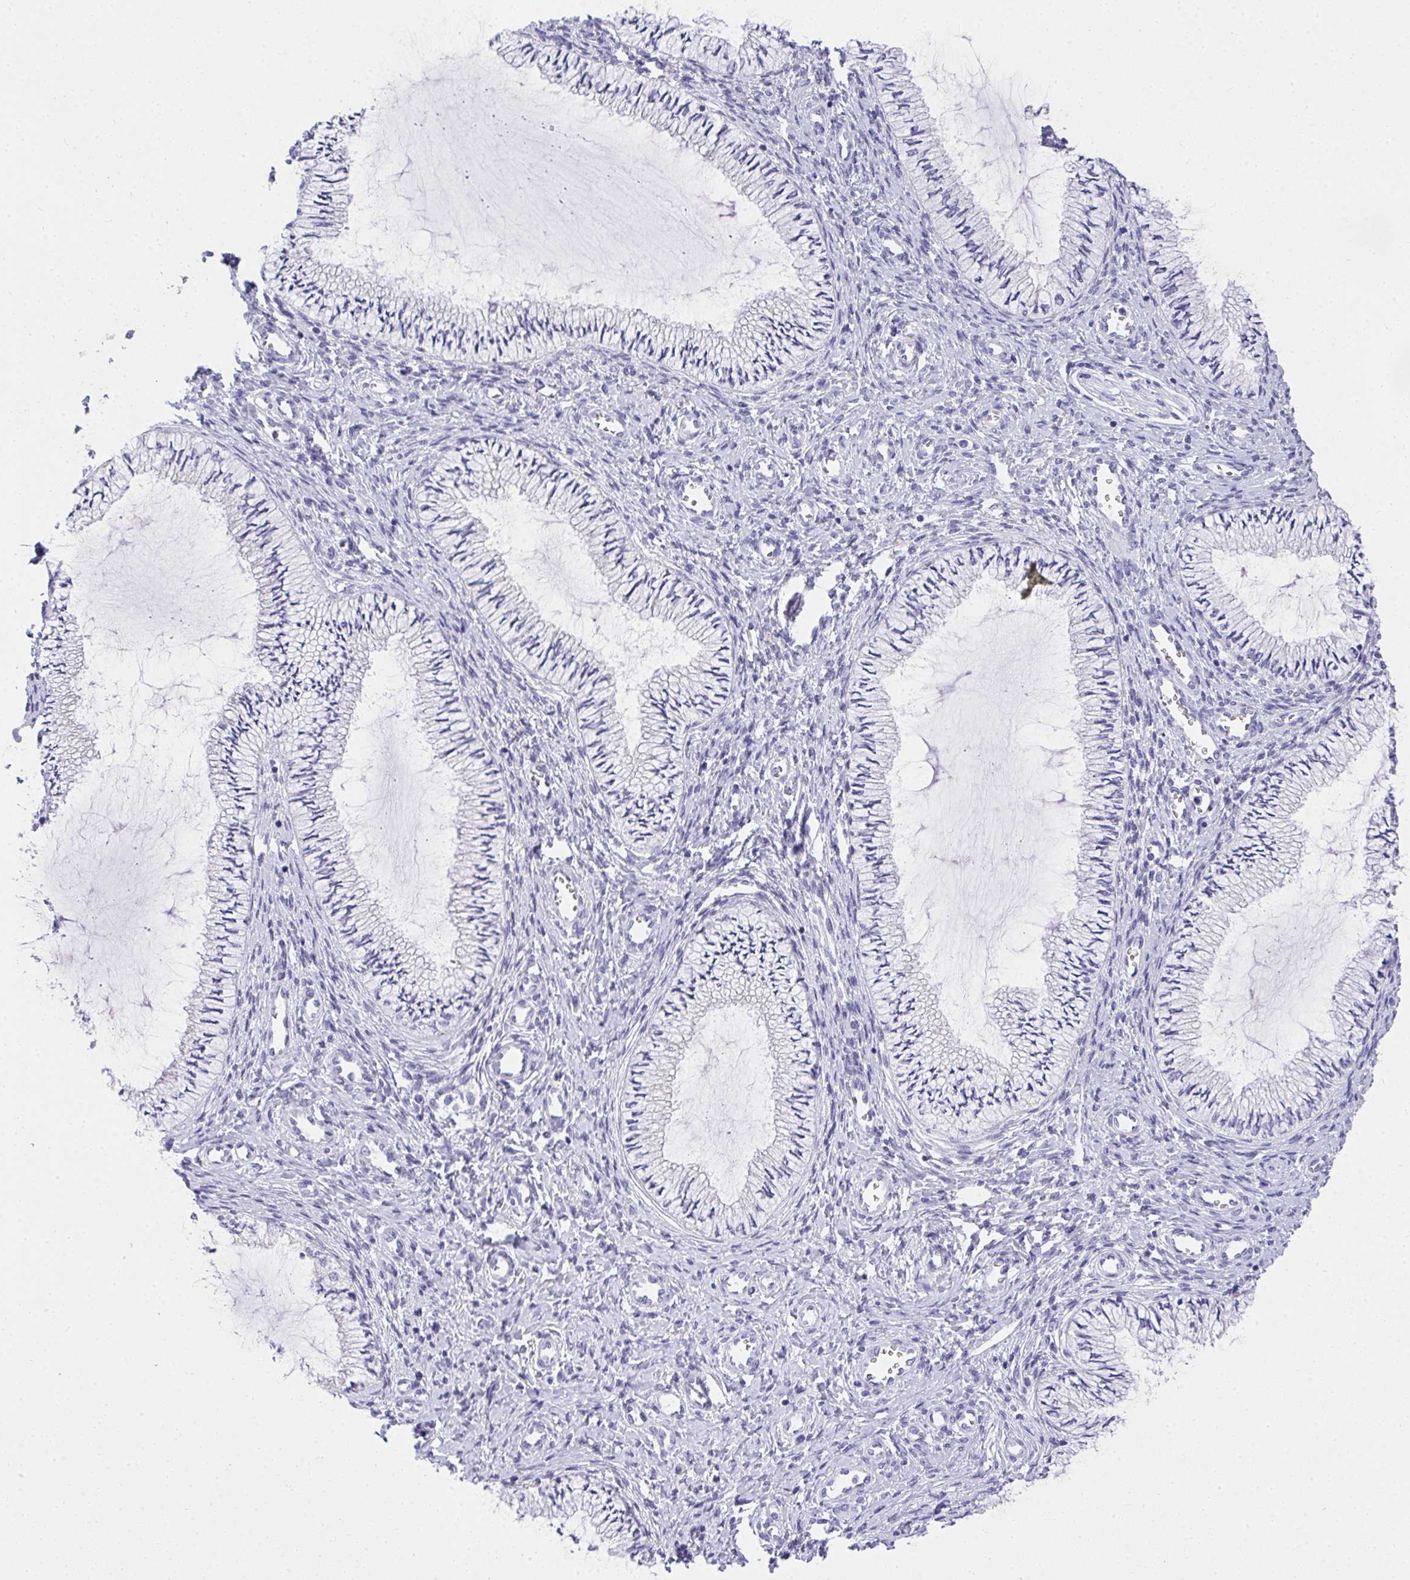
{"staining": {"intensity": "negative", "quantity": "none", "location": "none"}, "tissue": "cervix", "cell_type": "Glandular cells", "image_type": "normal", "snomed": [{"axis": "morphology", "description": "Normal tissue, NOS"}, {"axis": "topography", "description": "Cervix"}], "caption": "Image shows no protein staining in glandular cells of benign cervix.", "gene": "ADRA2C", "patient": {"sex": "female", "age": 24}}